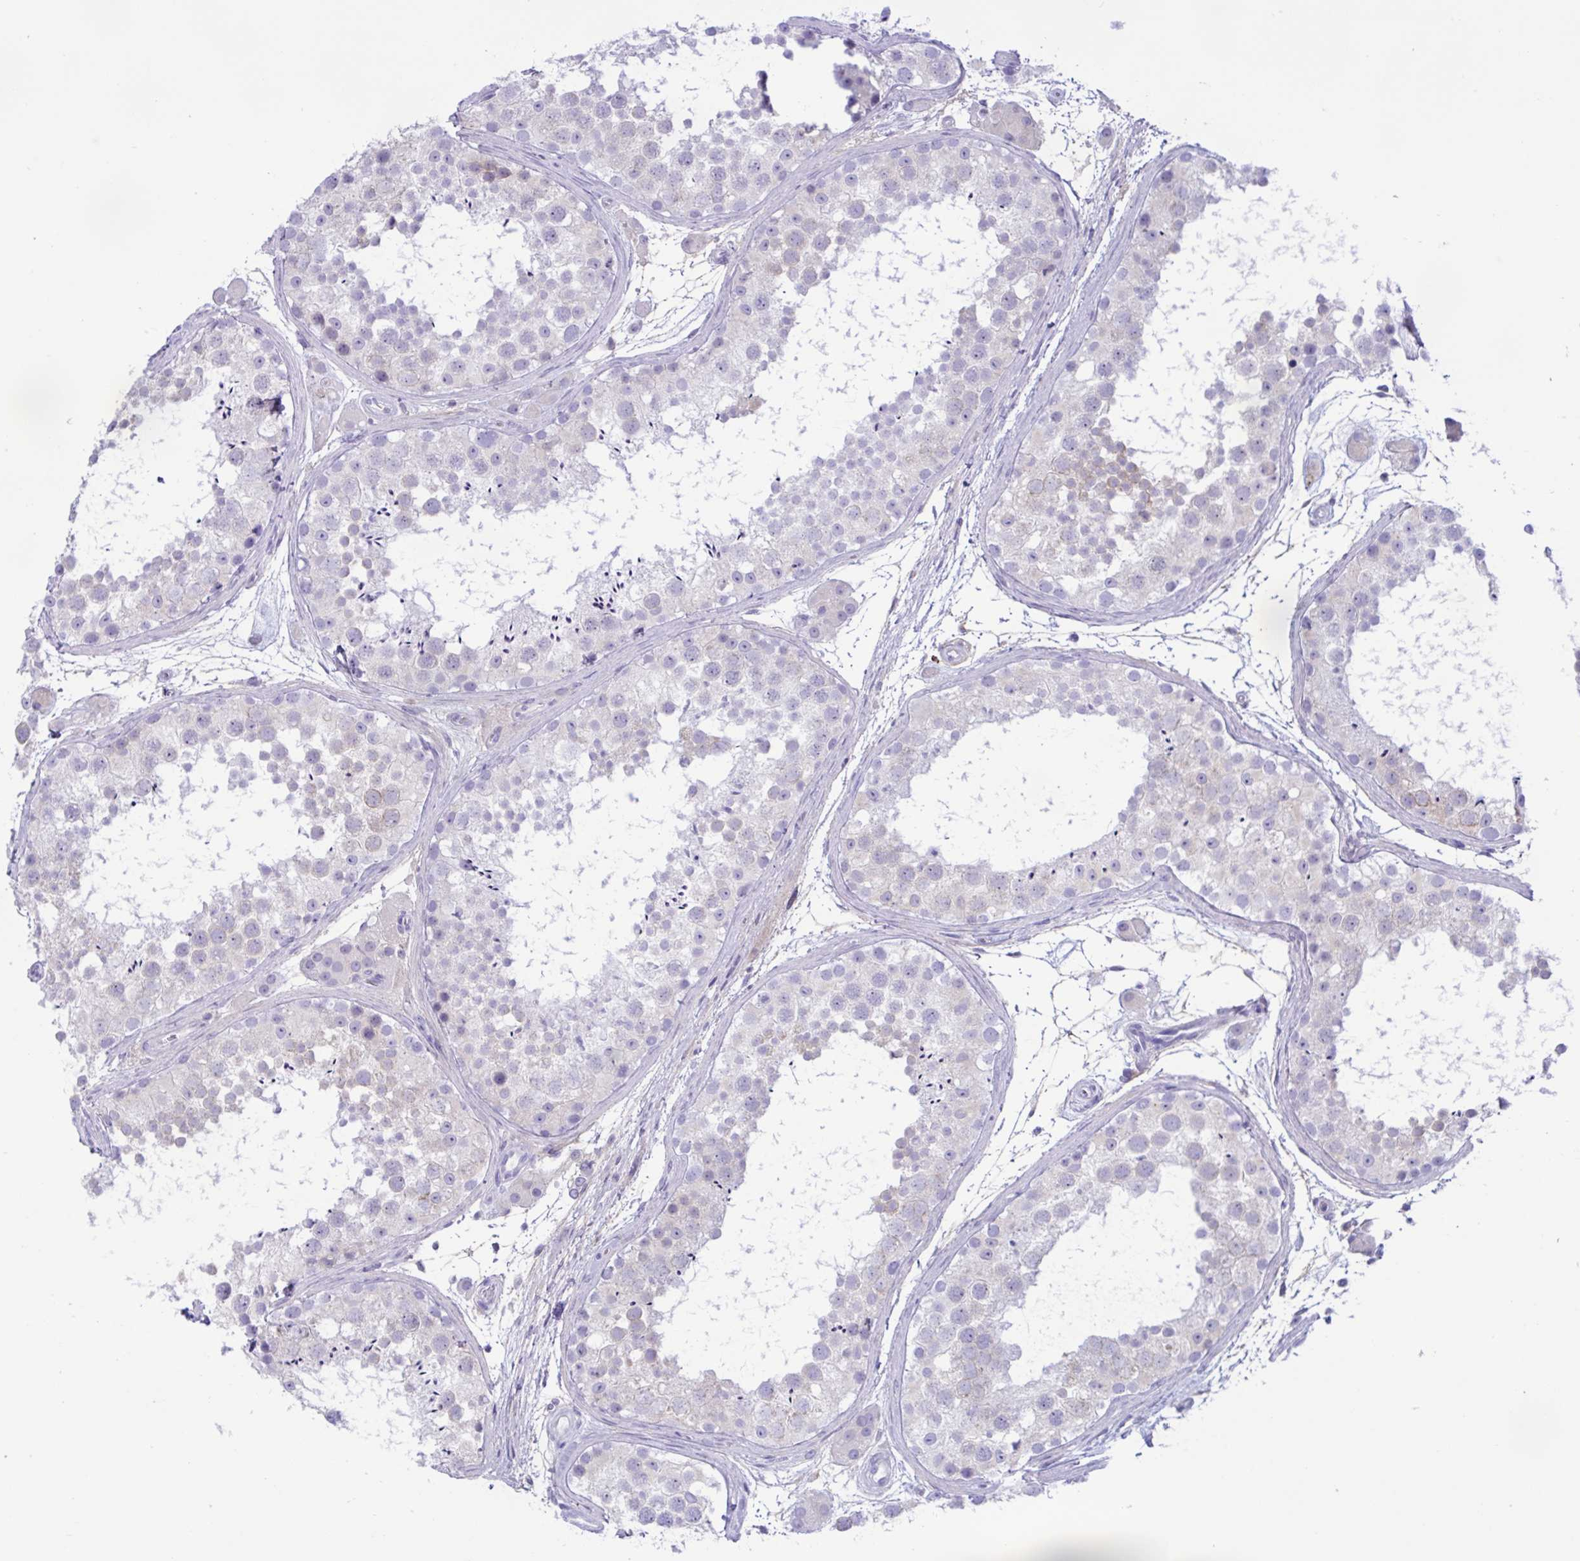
{"staining": {"intensity": "weak", "quantity": "<25%", "location": "cytoplasmic/membranous"}, "tissue": "testis", "cell_type": "Cells in seminiferous ducts", "image_type": "normal", "snomed": [{"axis": "morphology", "description": "Normal tissue, NOS"}, {"axis": "topography", "description": "Testis"}], "caption": "Photomicrograph shows no protein positivity in cells in seminiferous ducts of normal testis.", "gene": "SREBF1", "patient": {"sex": "male", "age": 41}}